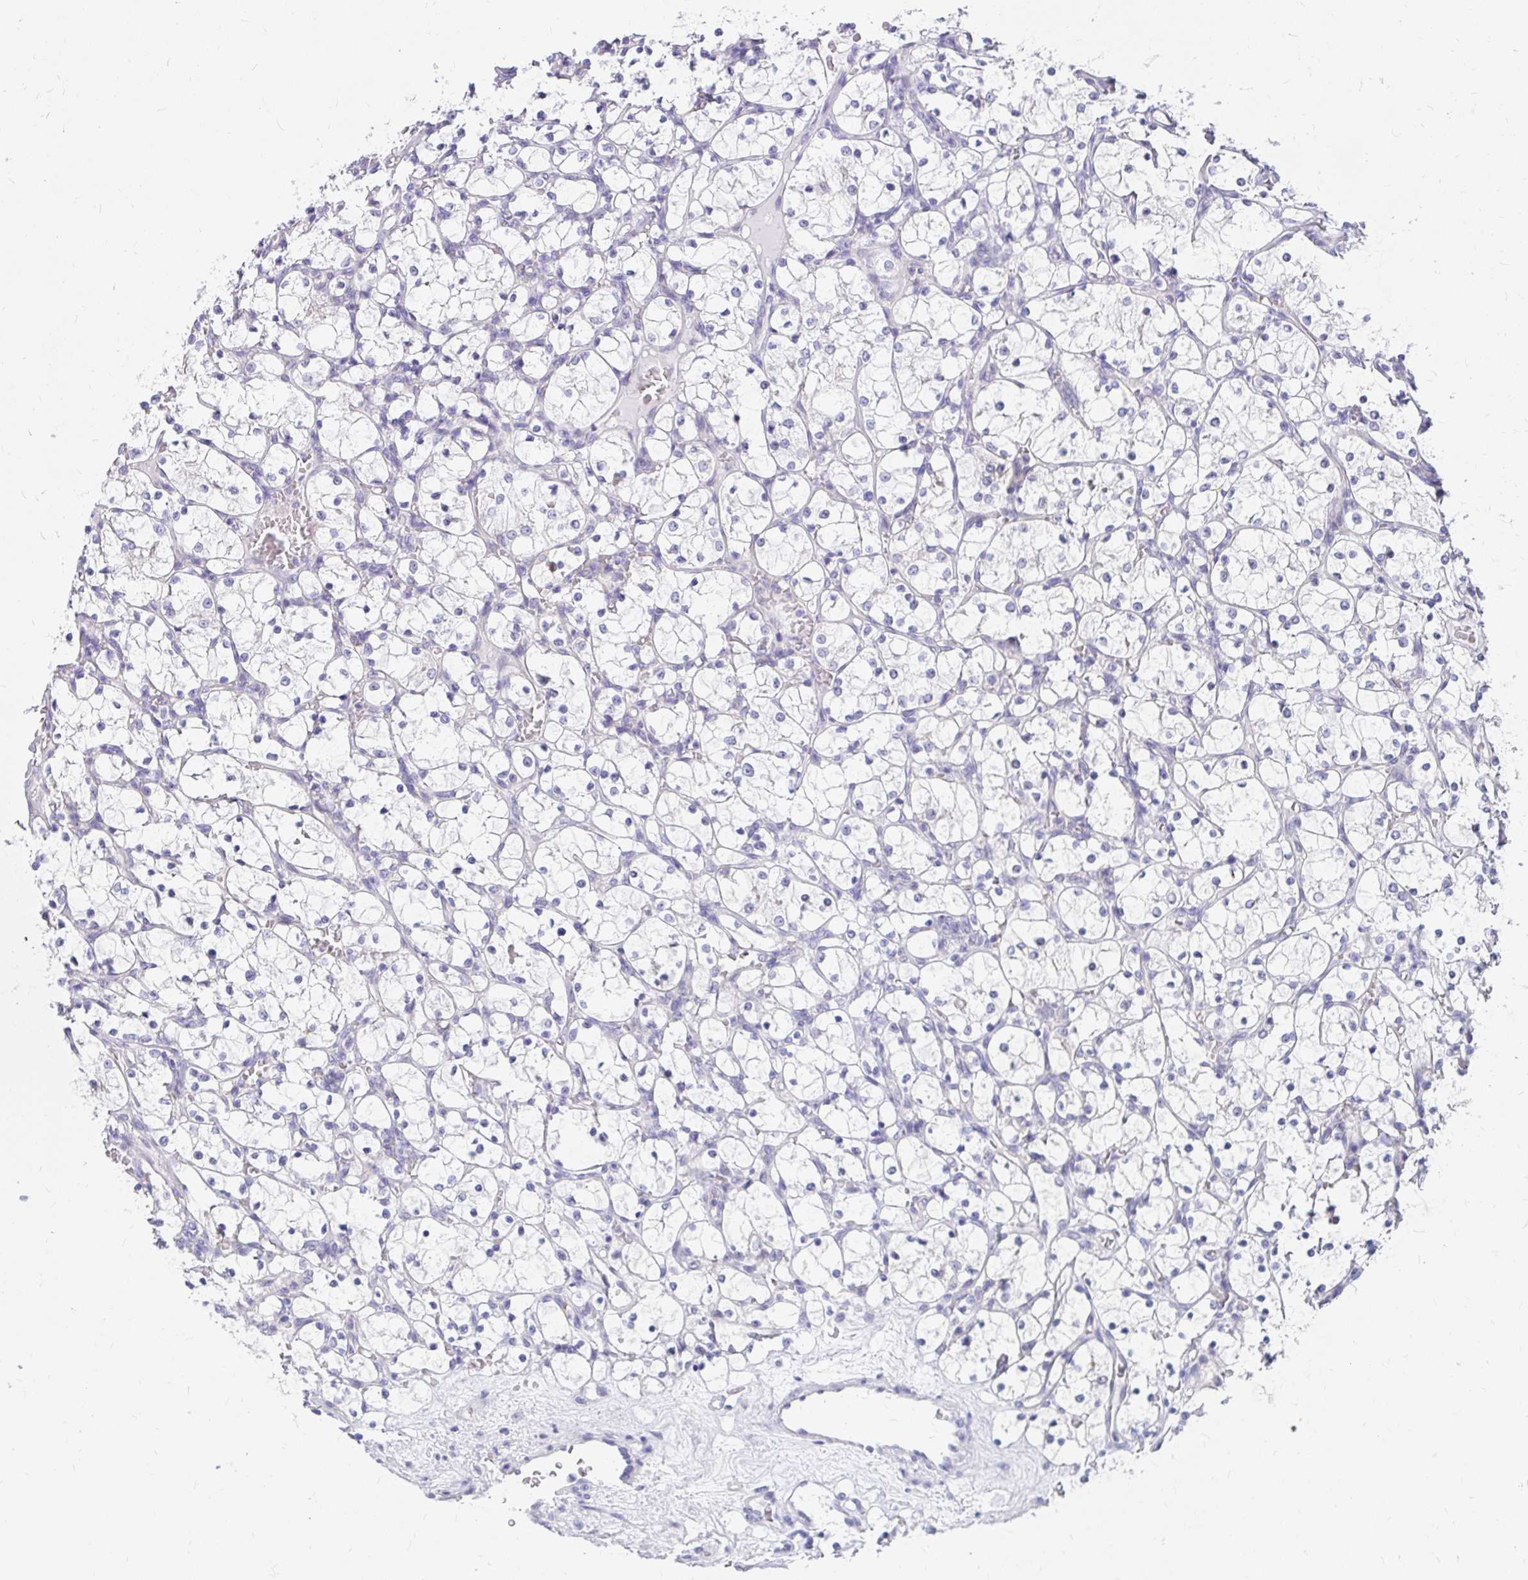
{"staining": {"intensity": "negative", "quantity": "none", "location": "none"}, "tissue": "renal cancer", "cell_type": "Tumor cells", "image_type": "cancer", "snomed": [{"axis": "morphology", "description": "Adenocarcinoma, NOS"}, {"axis": "topography", "description": "Kidney"}], "caption": "The image exhibits no staining of tumor cells in adenocarcinoma (renal).", "gene": "C19orf81", "patient": {"sex": "female", "age": 69}}